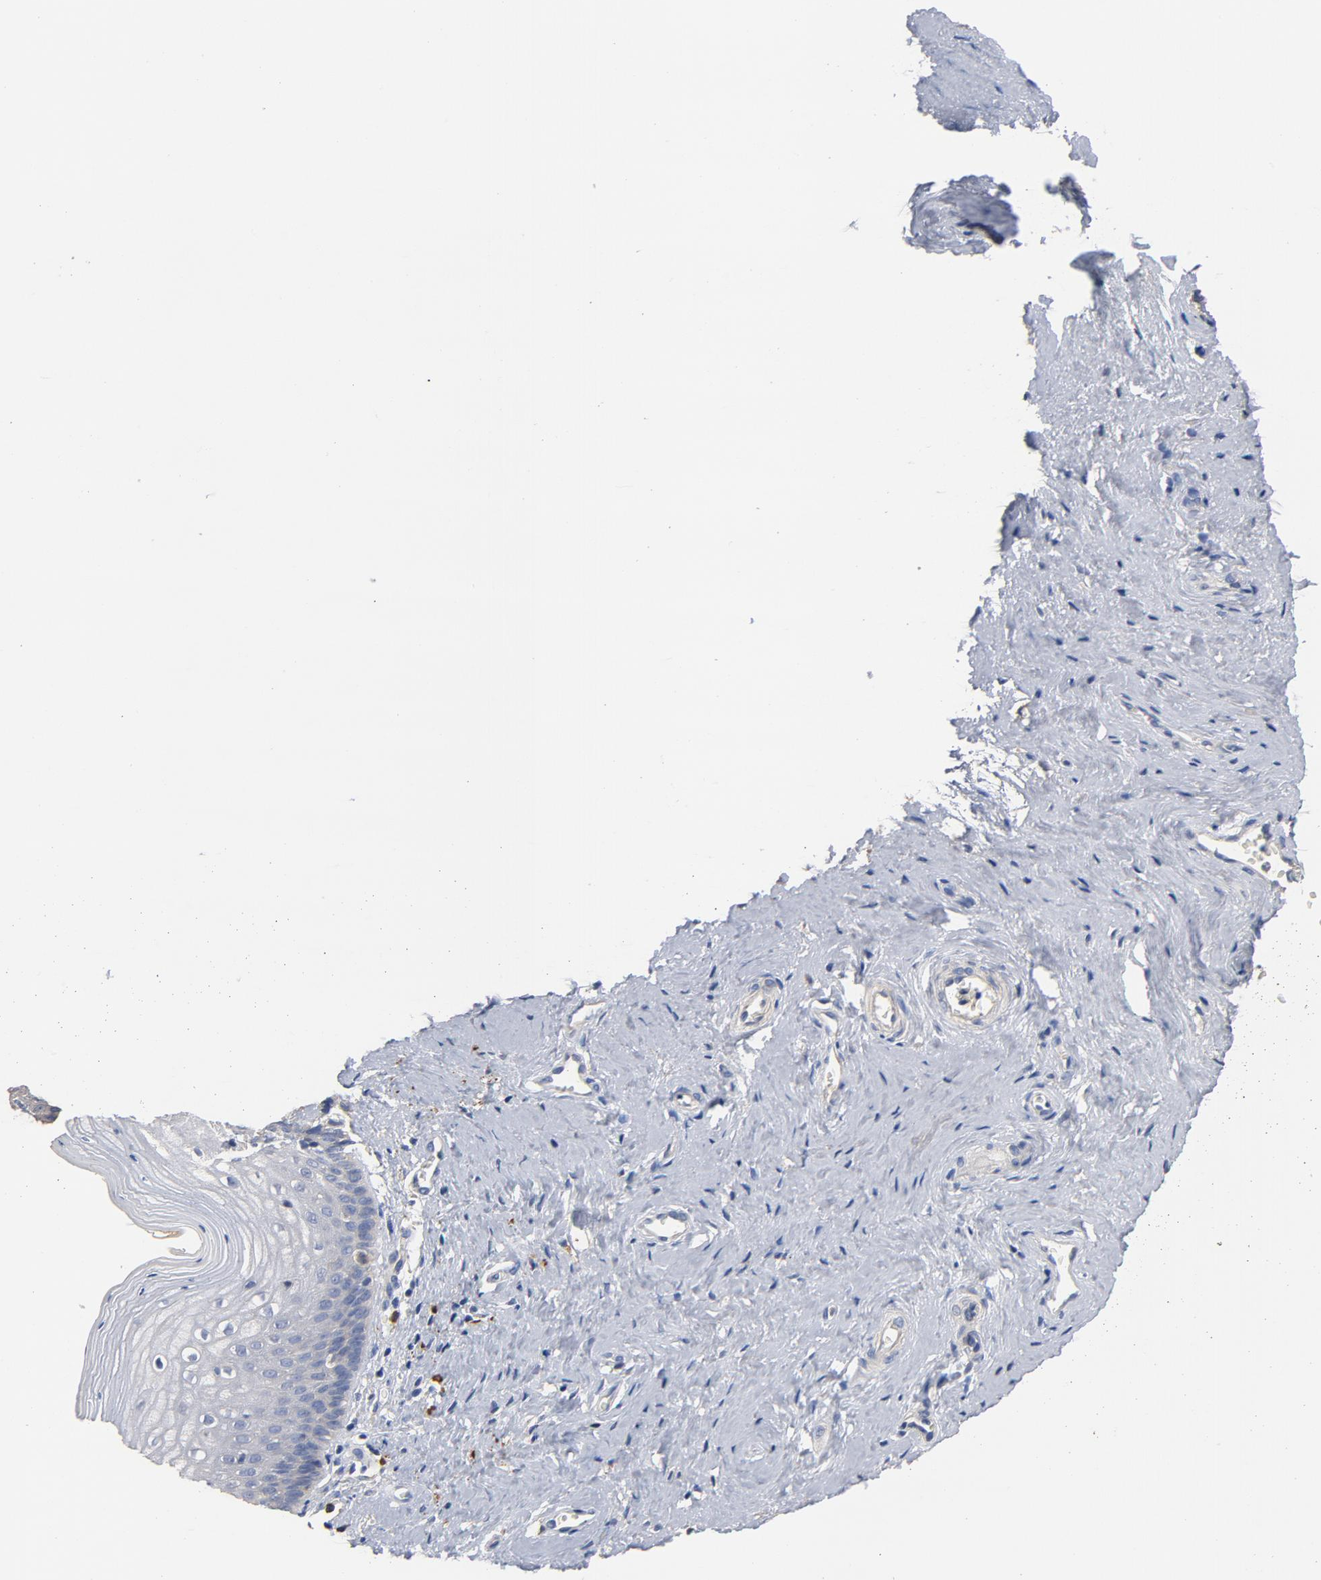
{"staining": {"intensity": "negative", "quantity": "none", "location": "none"}, "tissue": "vagina", "cell_type": "Squamous epithelial cells", "image_type": "normal", "snomed": [{"axis": "morphology", "description": "Normal tissue, NOS"}, {"axis": "topography", "description": "Vagina"}], "caption": "Human vagina stained for a protein using immunohistochemistry demonstrates no expression in squamous epithelial cells.", "gene": "TLR4", "patient": {"sex": "female", "age": 46}}